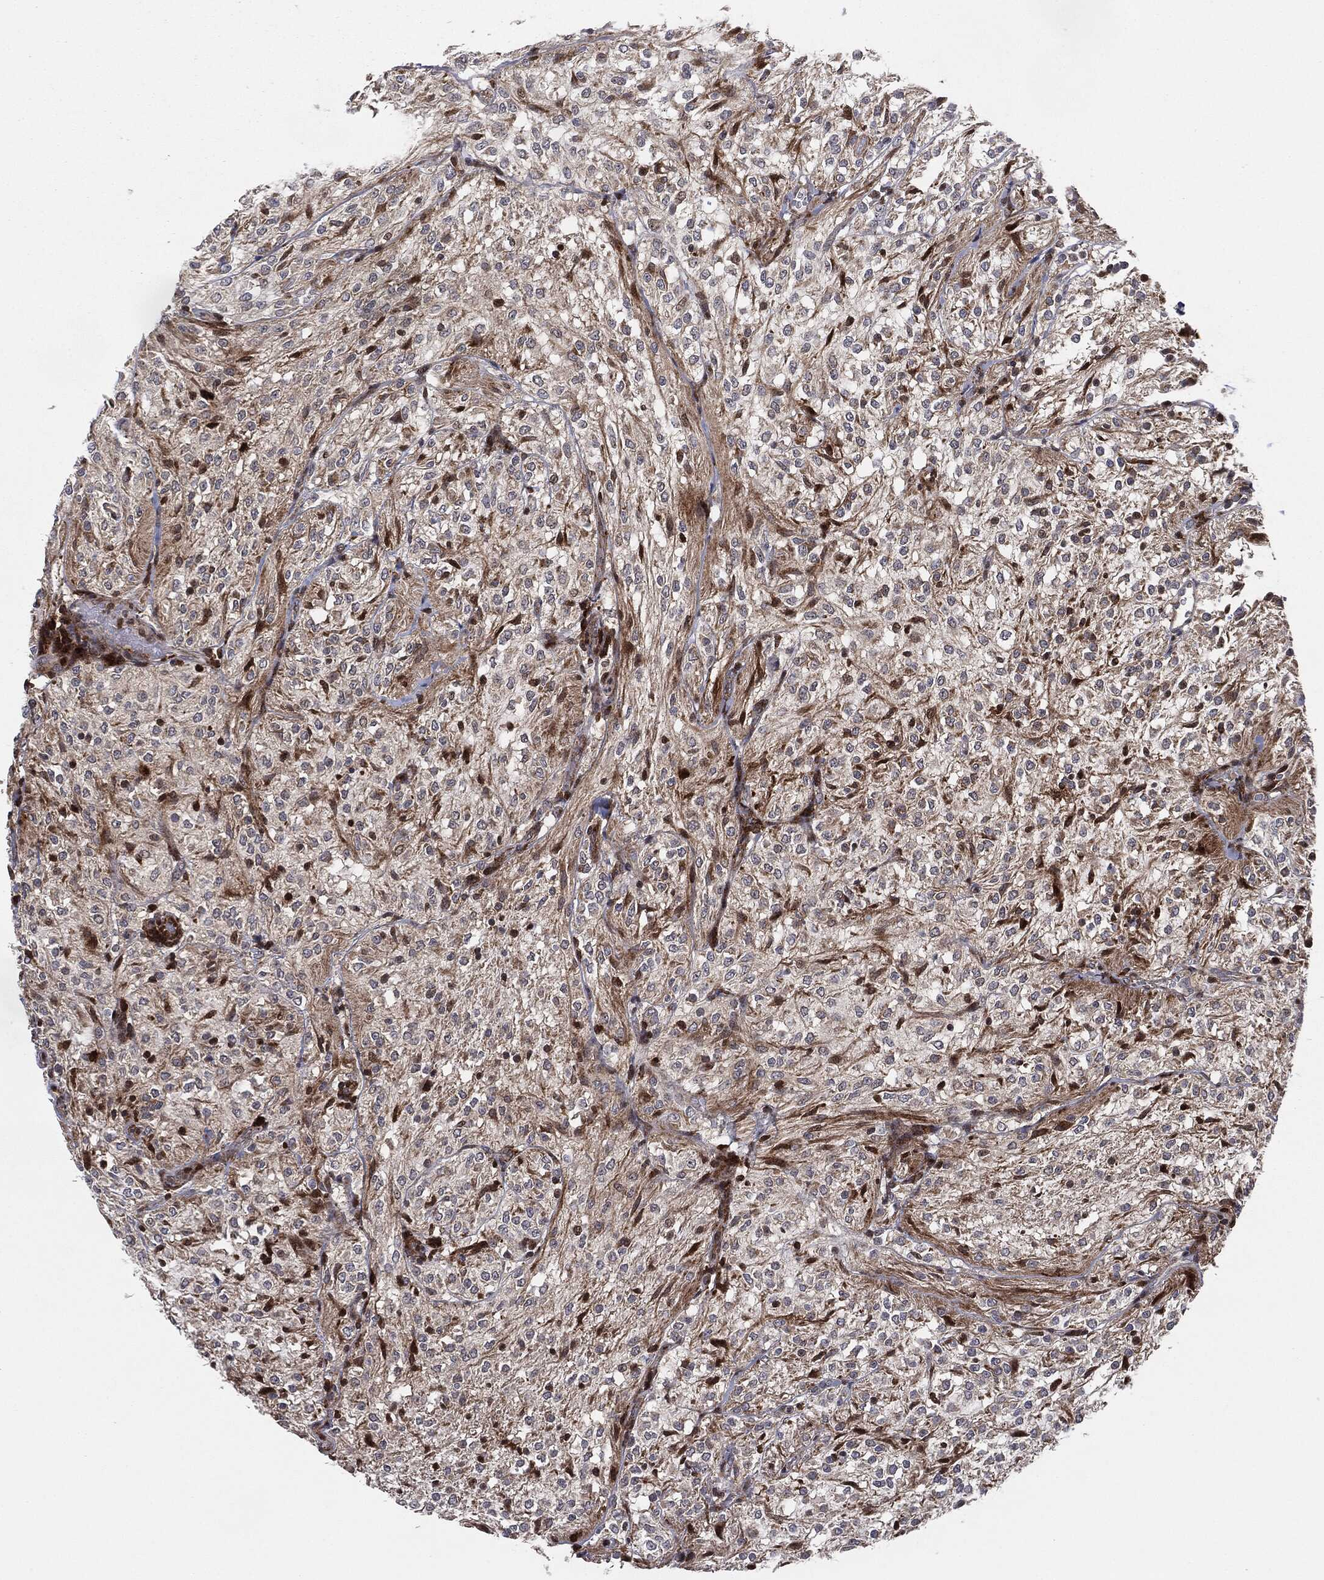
{"staining": {"intensity": "negative", "quantity": "none", "location": "none"}, "tissue": "glioma", "cell_type": "Tumor cells", "image_type": "cancer", "snomed": [{"axis": "morphology", "description": "Glioma, malignant, Low grade"}, {"axis": "topography", "description": "Brain"}], "caption": "An IHC photomicrograph of low-grade glioma (malignant) is shown. There is no staining in tumor cells of low-grade glioma (malignant). Nuclei are stained in blue.", "gene": "PTEN", "patient": {"sex": "male", "age": 3}}